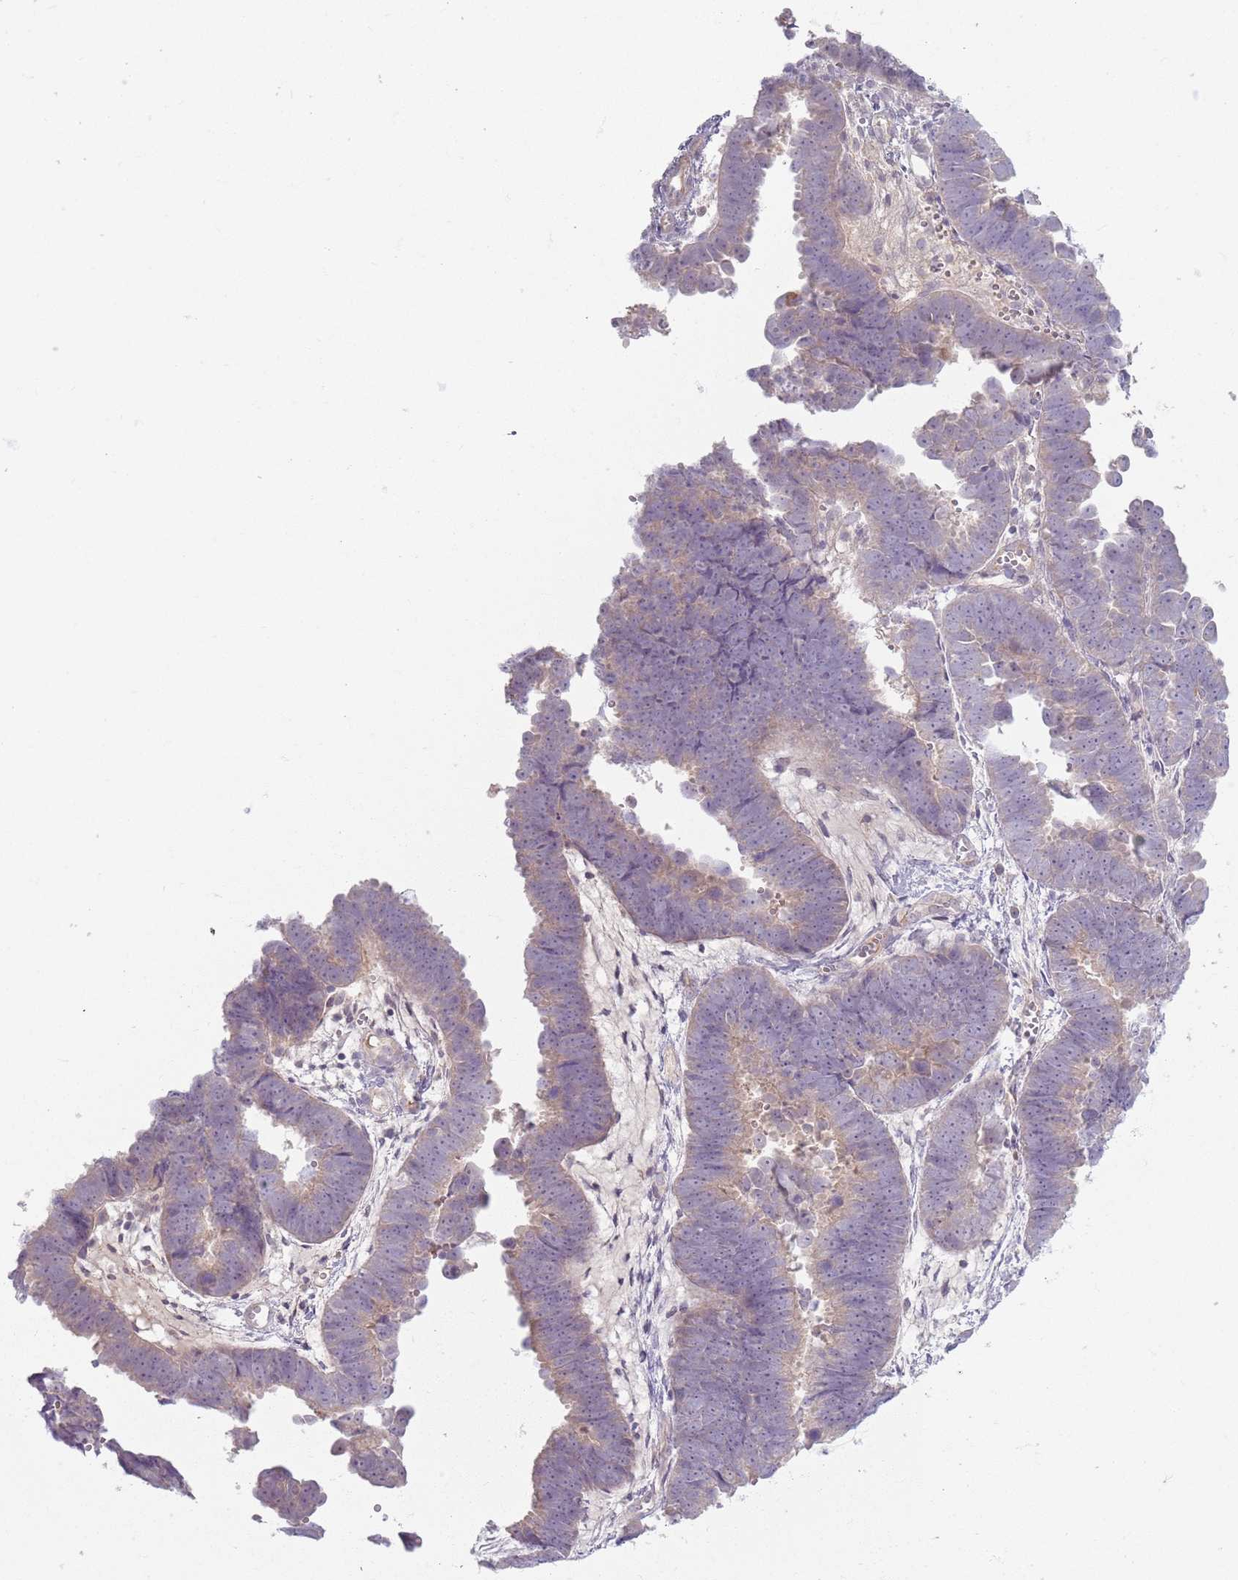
{"staining": {"intensity": "negative", "quantity": "none", "location": "none"}, "tissue": "endometrial cancer", "cell_type": "Tumor cells", "image_type": "cancer", "snomed": [{"axis": "morphology", "description": "Adenocarcinoma, NOS"}, {"axis": "topography", "description": "Endometrium"}], "caption": "High magnification brightfield microscopy of endometrial adenocarcinoma stained with DAB (brown) and counterstained with hematoxylin (blue): tumor cells show no significant expression.", "gene": "ZDHHC2", "patient": {"sex": "female", "age": 75}}